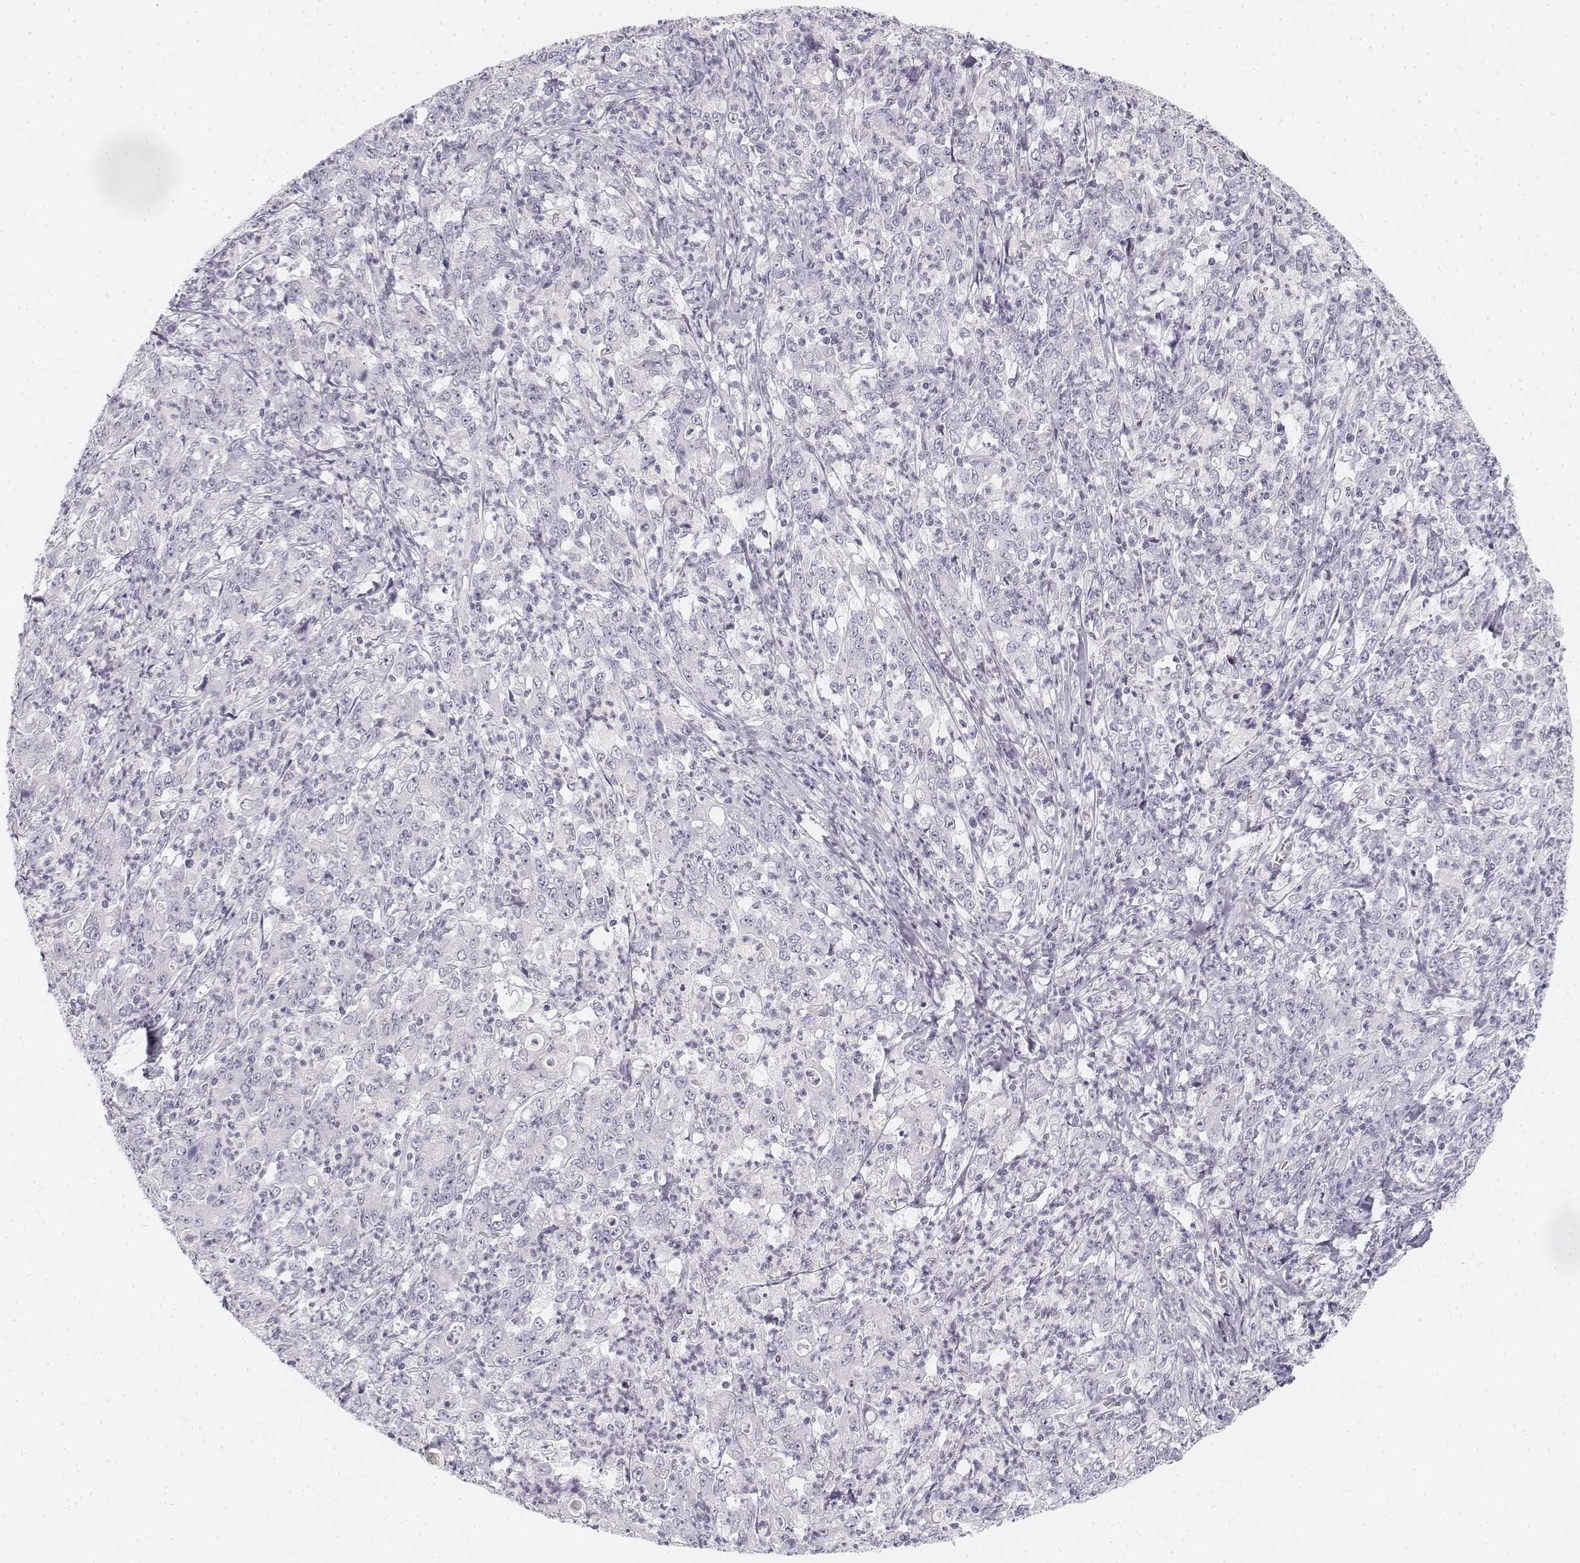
{"staining": {"intensity": "negative", "quantity": "none", "location": "none"}, "tissue": "stomach cancer", "cell_type": "Tumor cells", "image_type": "cancer", "snomed": [{"axis": "morphology", "description": "Adenocarcinoma, NOS"}, {"axis": "topography", "description": "Stomach, lower"}], "caption": "Human stomach cancer (adenocarcinoma) stained for a protein using immunohistochemistry reveals no expression in tumor cells.", "gene": "KRT25", "patient": {"sex": "female", "age": 71}}